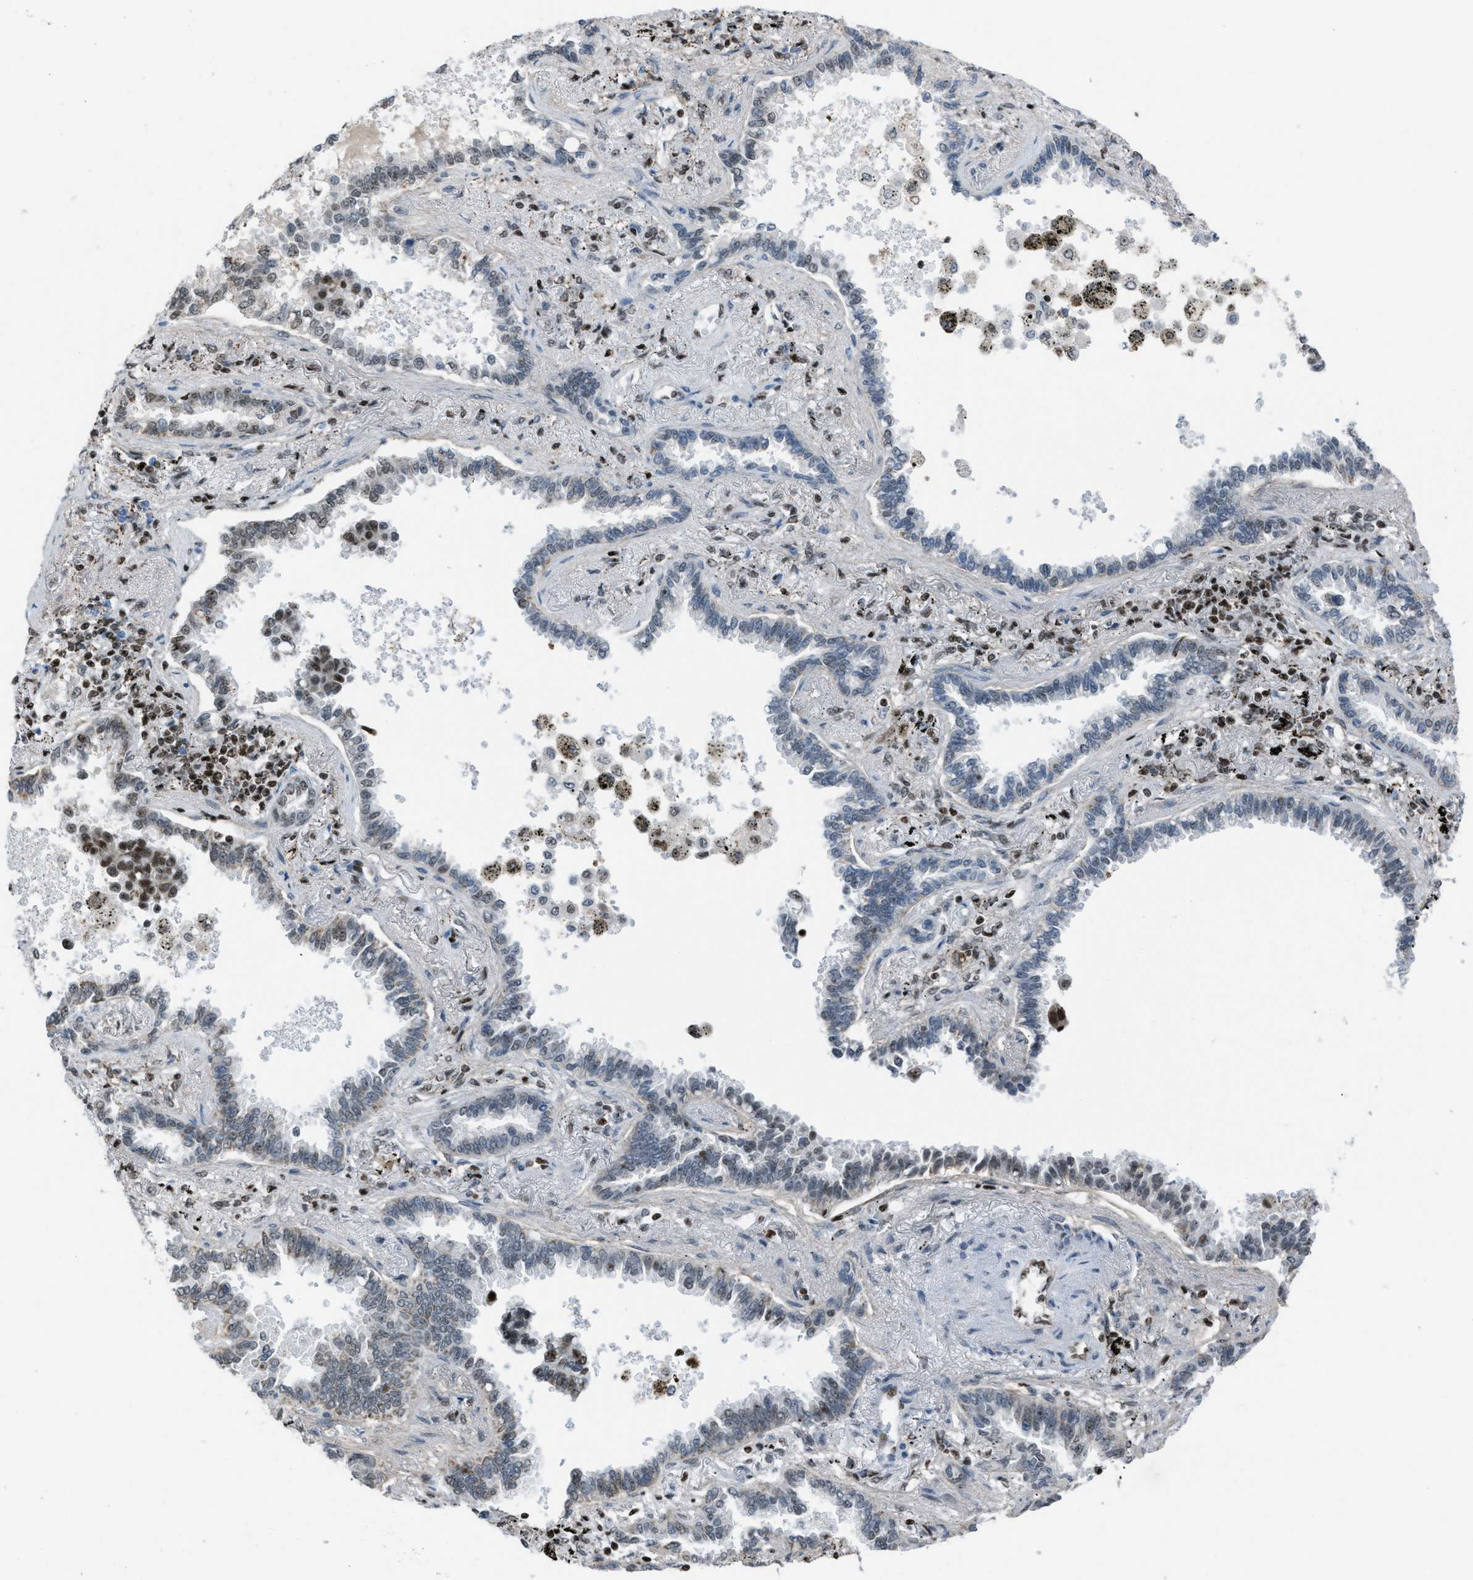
{"staining": {"intensity": "moderate", "quantity": "25%-75%", "location": "nuclear"}, "tissue": "lung cancer", "cell_type": "Tumor cells", "image_type": "cancer", "snomed": [{"axis": "morphology", "description": "Normal tissue, NOS"}, {"axis": "morphology", "description": "Adenocarcinoma, NOS"}, {"axis": "topography", "description": "Lung"}], "caption": "An image showing moderate nuclear staining in about 25%-75% of tumor cells in lung cancer, as visualized by brown immunohistochemical staining.", "gene": "SLFN5", "patient": {"sex": "male", "age": 59}}